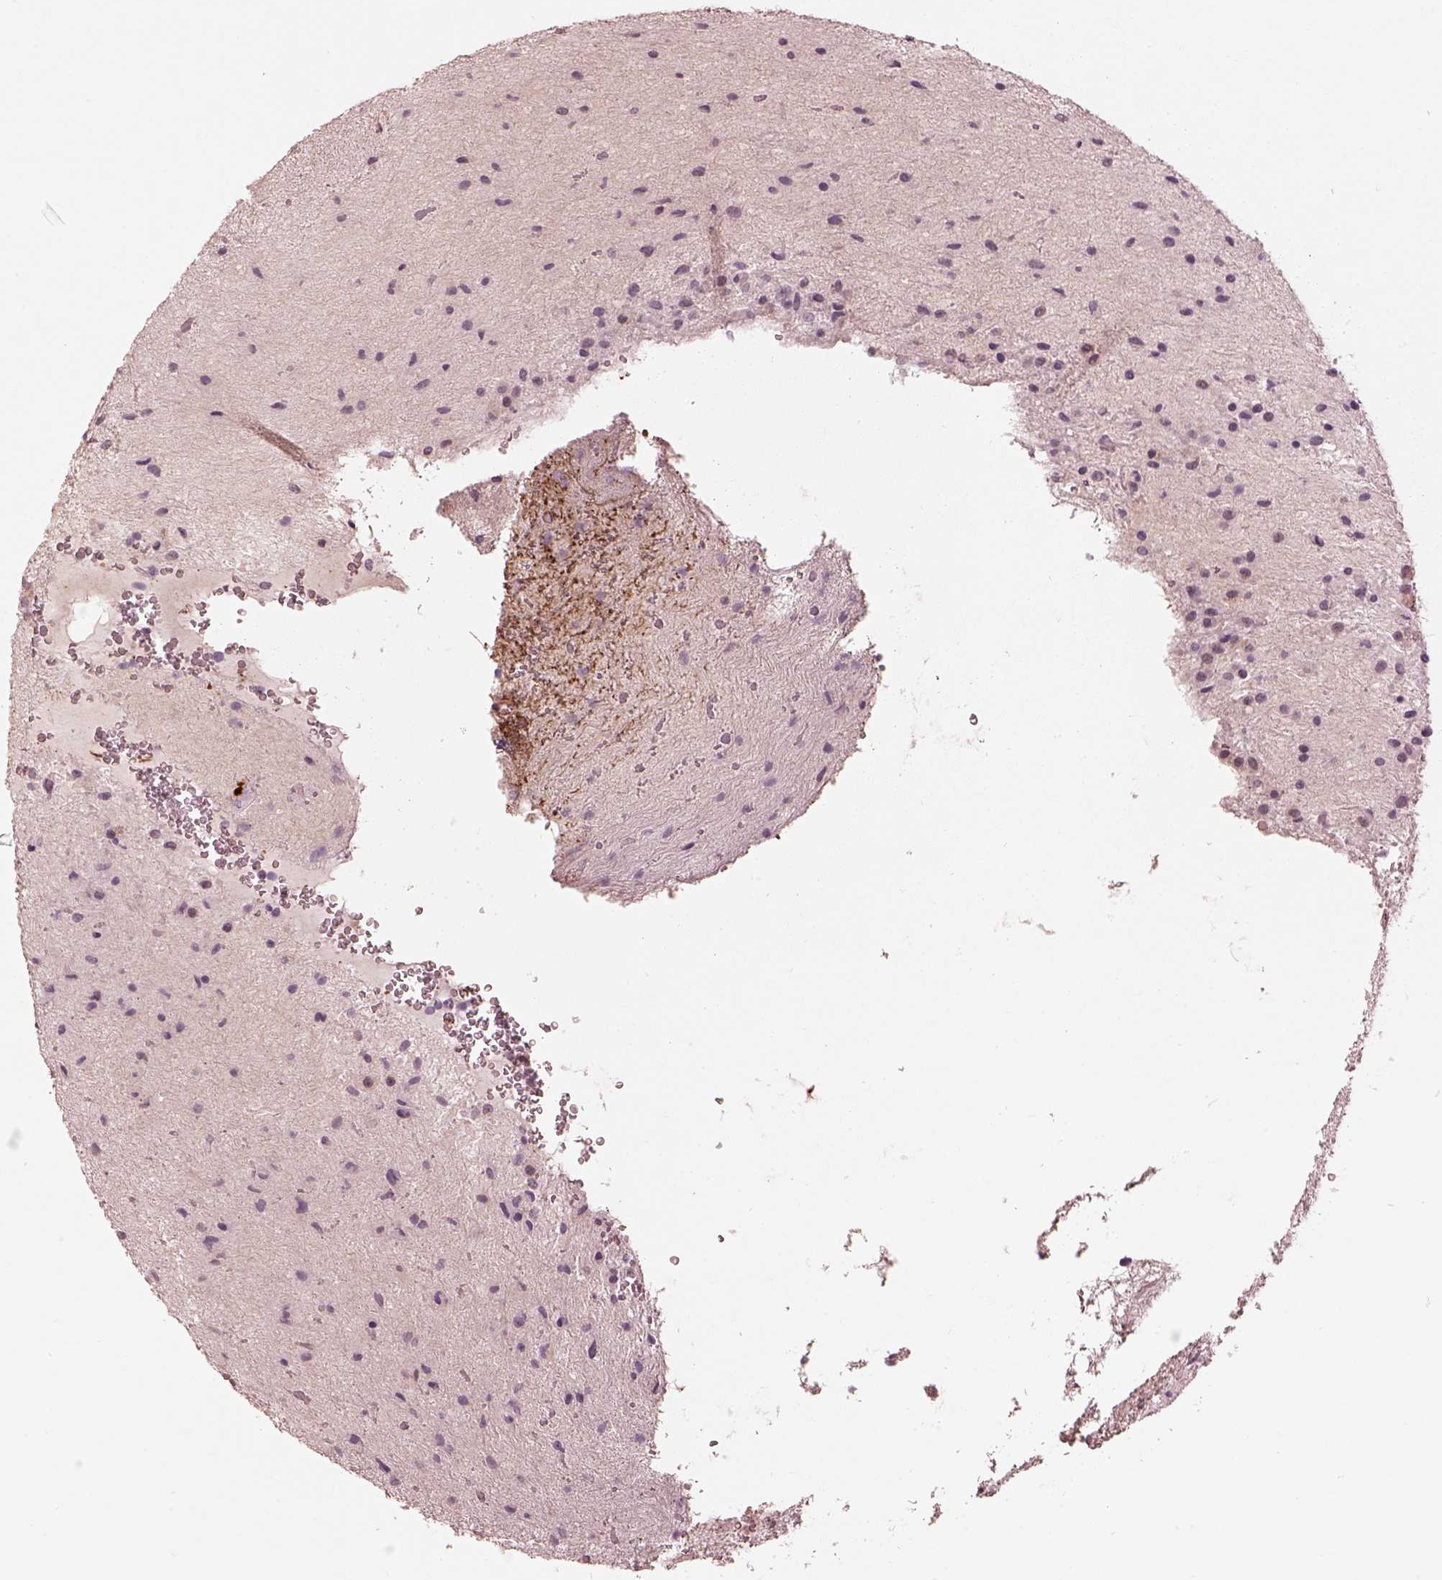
{"staining": {"intensity": "negative", "quantity": "none", "location": "none"}, "tissue": "glioma", "cell_type": "Tumor cells", "image_type": "cancer", "snomed": [{"axis": "morphology", "description": "Glioma, malignant, Low grade"}, {"axis": "topography", "description": "Cerebellum"}], "caption": "The micrograph reveals no significant expression in tumor cells of malignant glioma (low-grade). The staining is performed using DAB brown chromogen with nuclei counter-stained in using hematoxylin.", "gene": "KCNA2", "patient": {"sex": "female", "age": 14}}